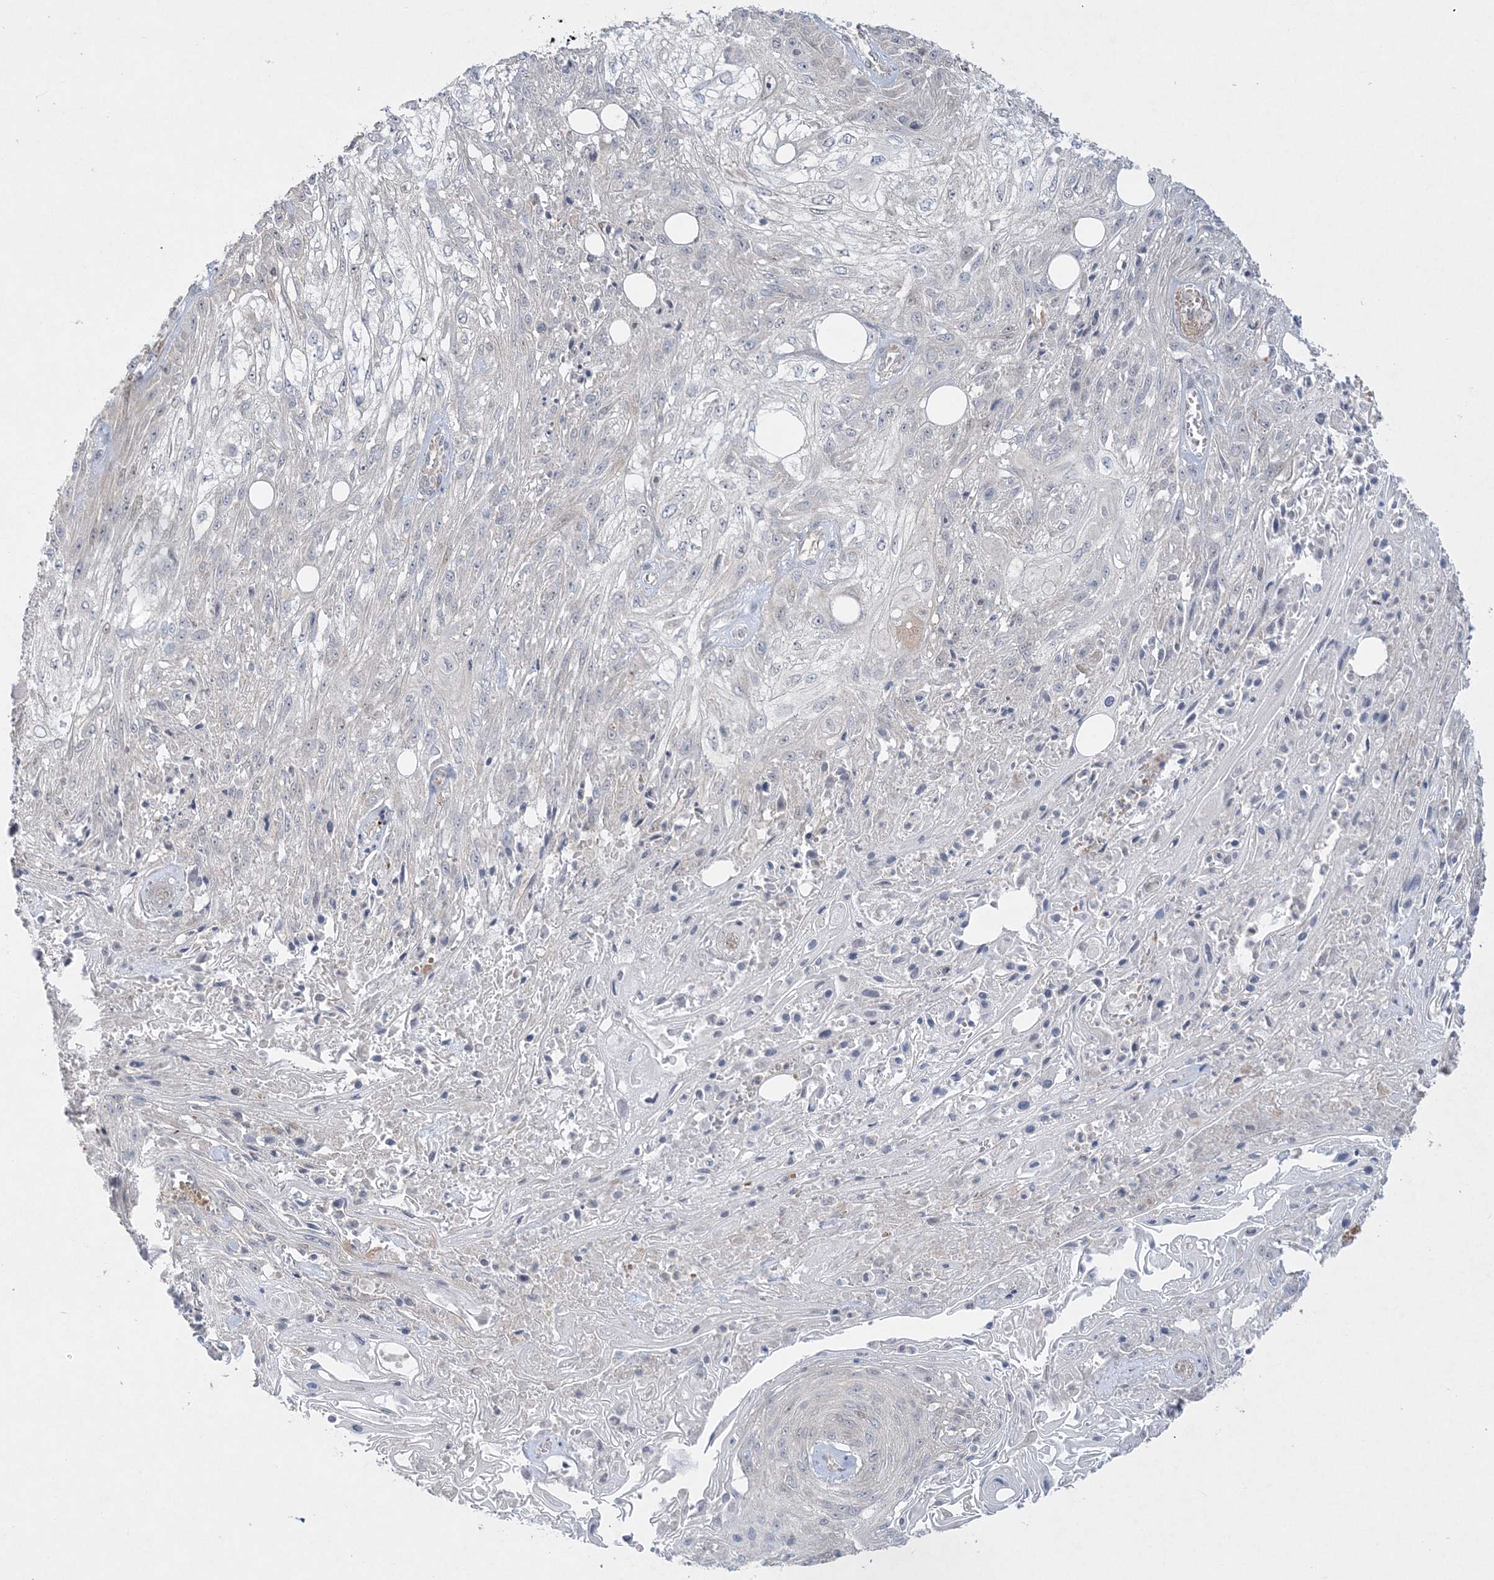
{"staining": {"intensity": "negative", "quantity": "none", "location": "none"}, "tissue": "skin cancer", "cell_type": "Tumor cells", "image_type": "cancer", "snomed": [{"axis": "morphology", "description": "Squamous cell carcinoma, NOS"}, {"axis": "morphology", "description": "Squamous cell carcinoma, metastatic, NOS"}, {"axis": "topography", "description": "Skin"}, {"axis": "topography", "description": "Lymph node"}], "caption": "IHC of human squamous cell carcinoma (skin) demonstrates no expression in tumor cells.", "gene": "INPP1", "patient": {"sex": "male", "age": 75}}